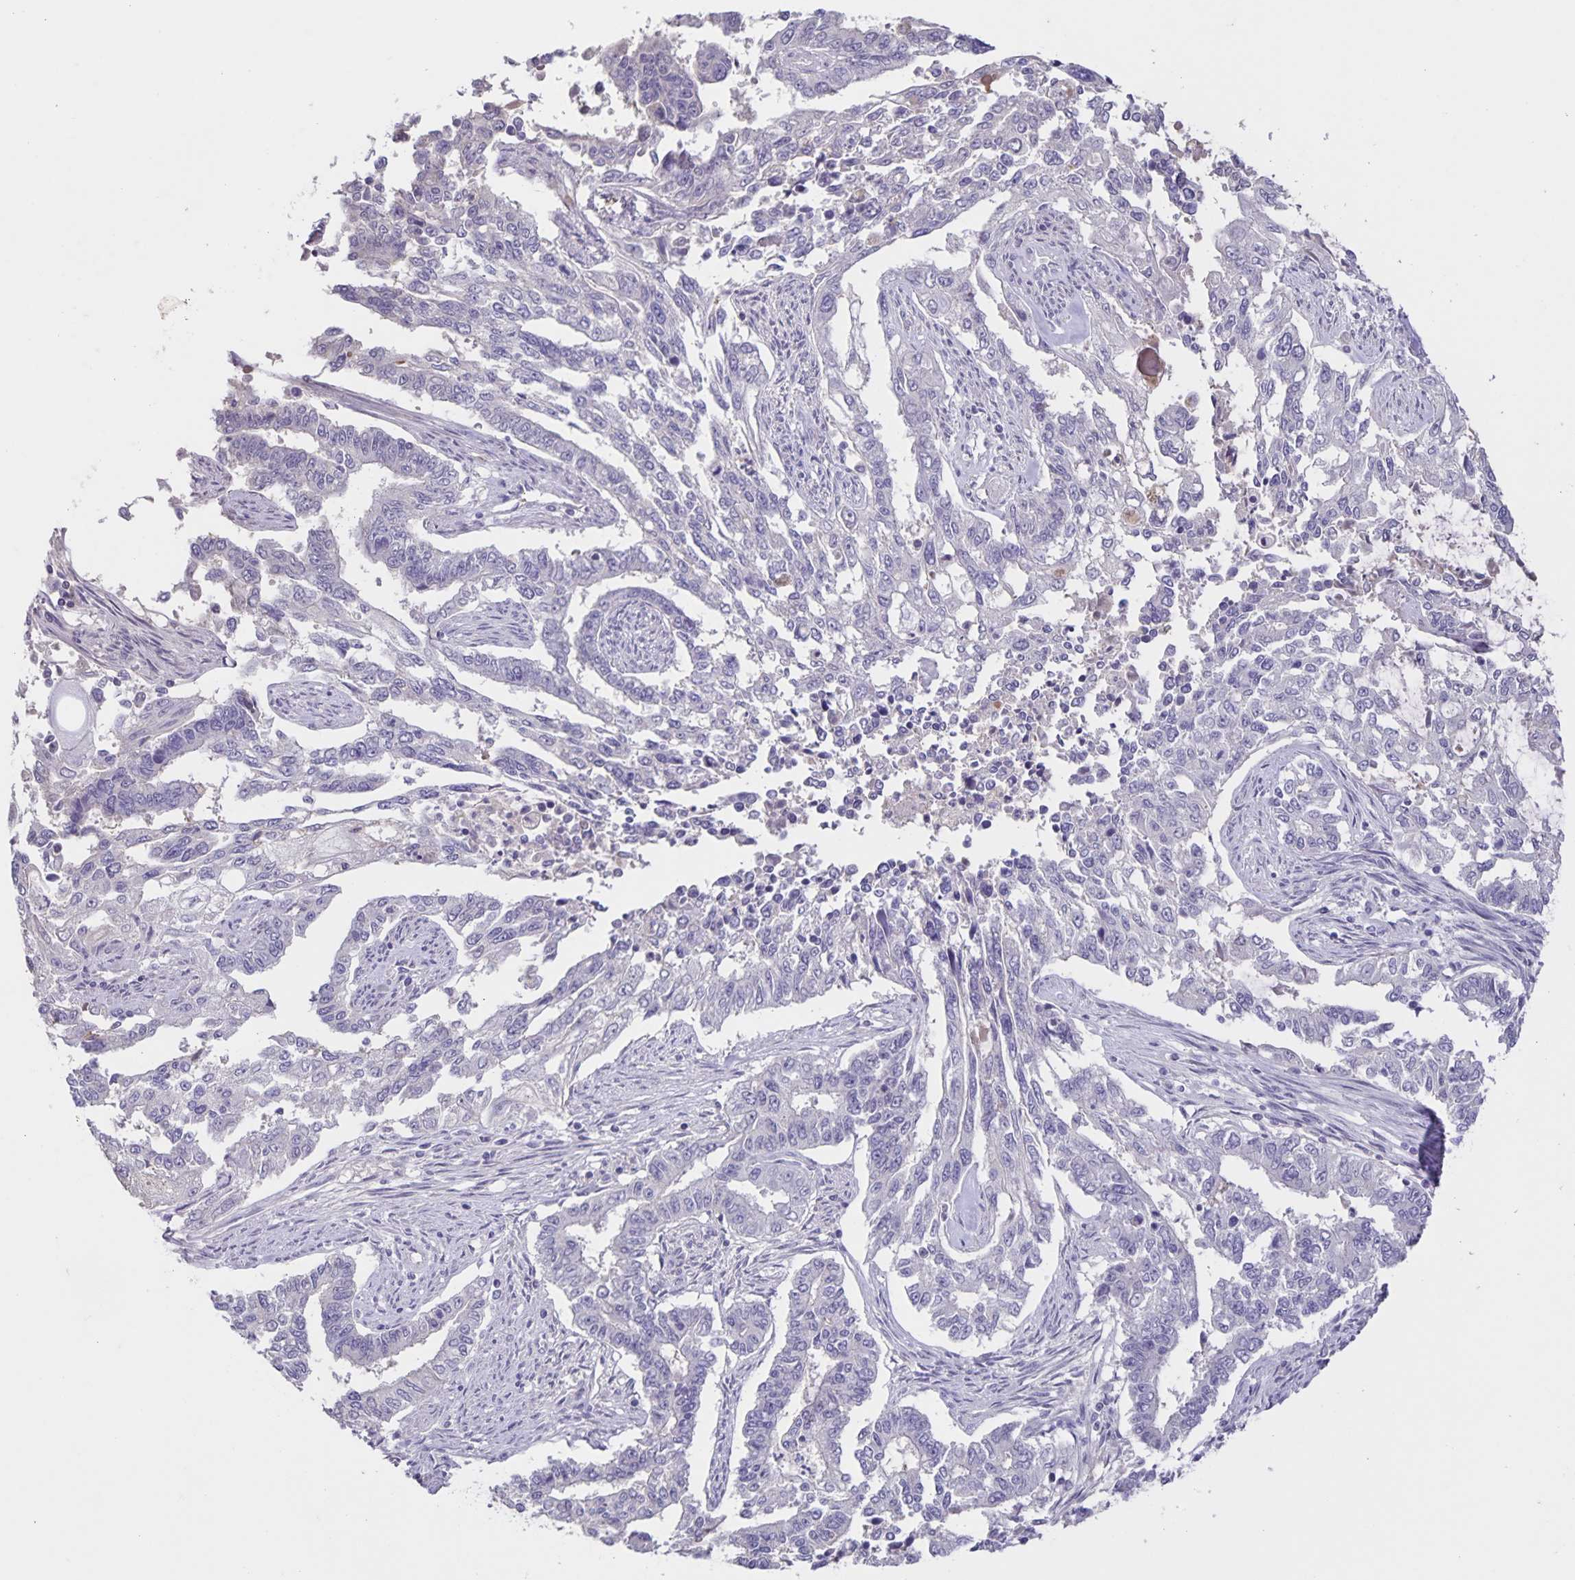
{"staining": {"intensity": "negative", "quantity": "none", "location": "none"}, "tissue": "endometrial cancer", "cell_type": "Tumor cells", "image_type": "cancer", "snomed": [{"axis": "morphology", "description": "Adenocarcinoma, NOS"}, {"axis": "topography", "description": "Uterus"}], "caption": "Immunohistochemistry histopathology image of endometrial adenocarcinoma stained for a protein (brown), which displays no positivity in tumor cells.", "gene": "INSL5", "patient": {"sex": "female", "age": 59}}